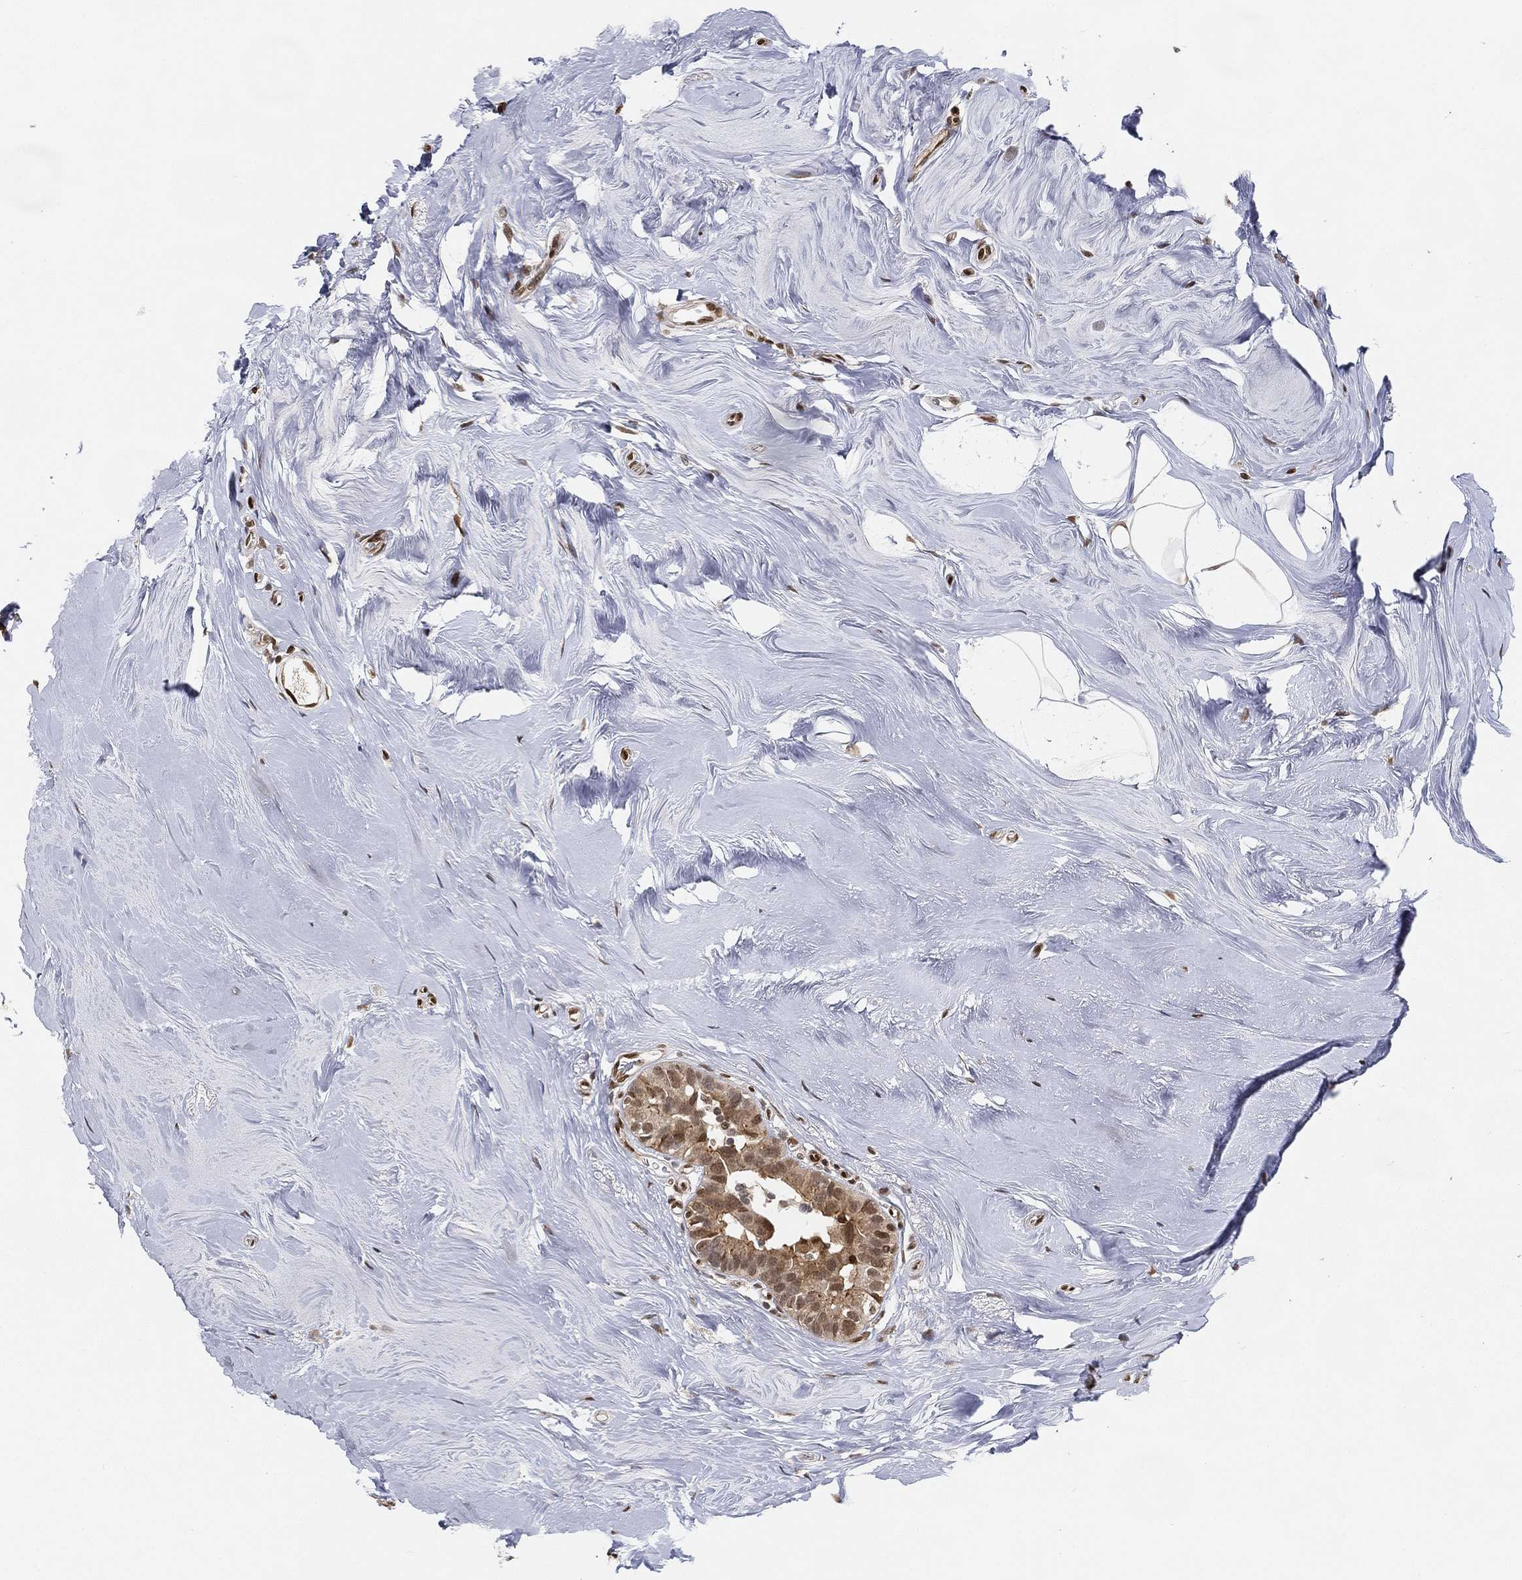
{"staining": {"intensity": "strong", "quantity": "25%-75%", "location": "nuclear"}, "tissue": "breast cancer", "cell_type": "Tumor cells", "image_type": "cancer", "snomed": [{"axis": "morphology", "description": "Duct carcinoma"}, {"axis": "topography", "description": "Breast"}], "caption": "Protein staining shows strong nuclear staining in approximately 25%-75% of tumor cells in breast intraductal carcinoma. (DAB IHC with brightfield microscopy, high magnification).", "gene": "LMNB1", "patient": {"sex": "female", "age": 55}}